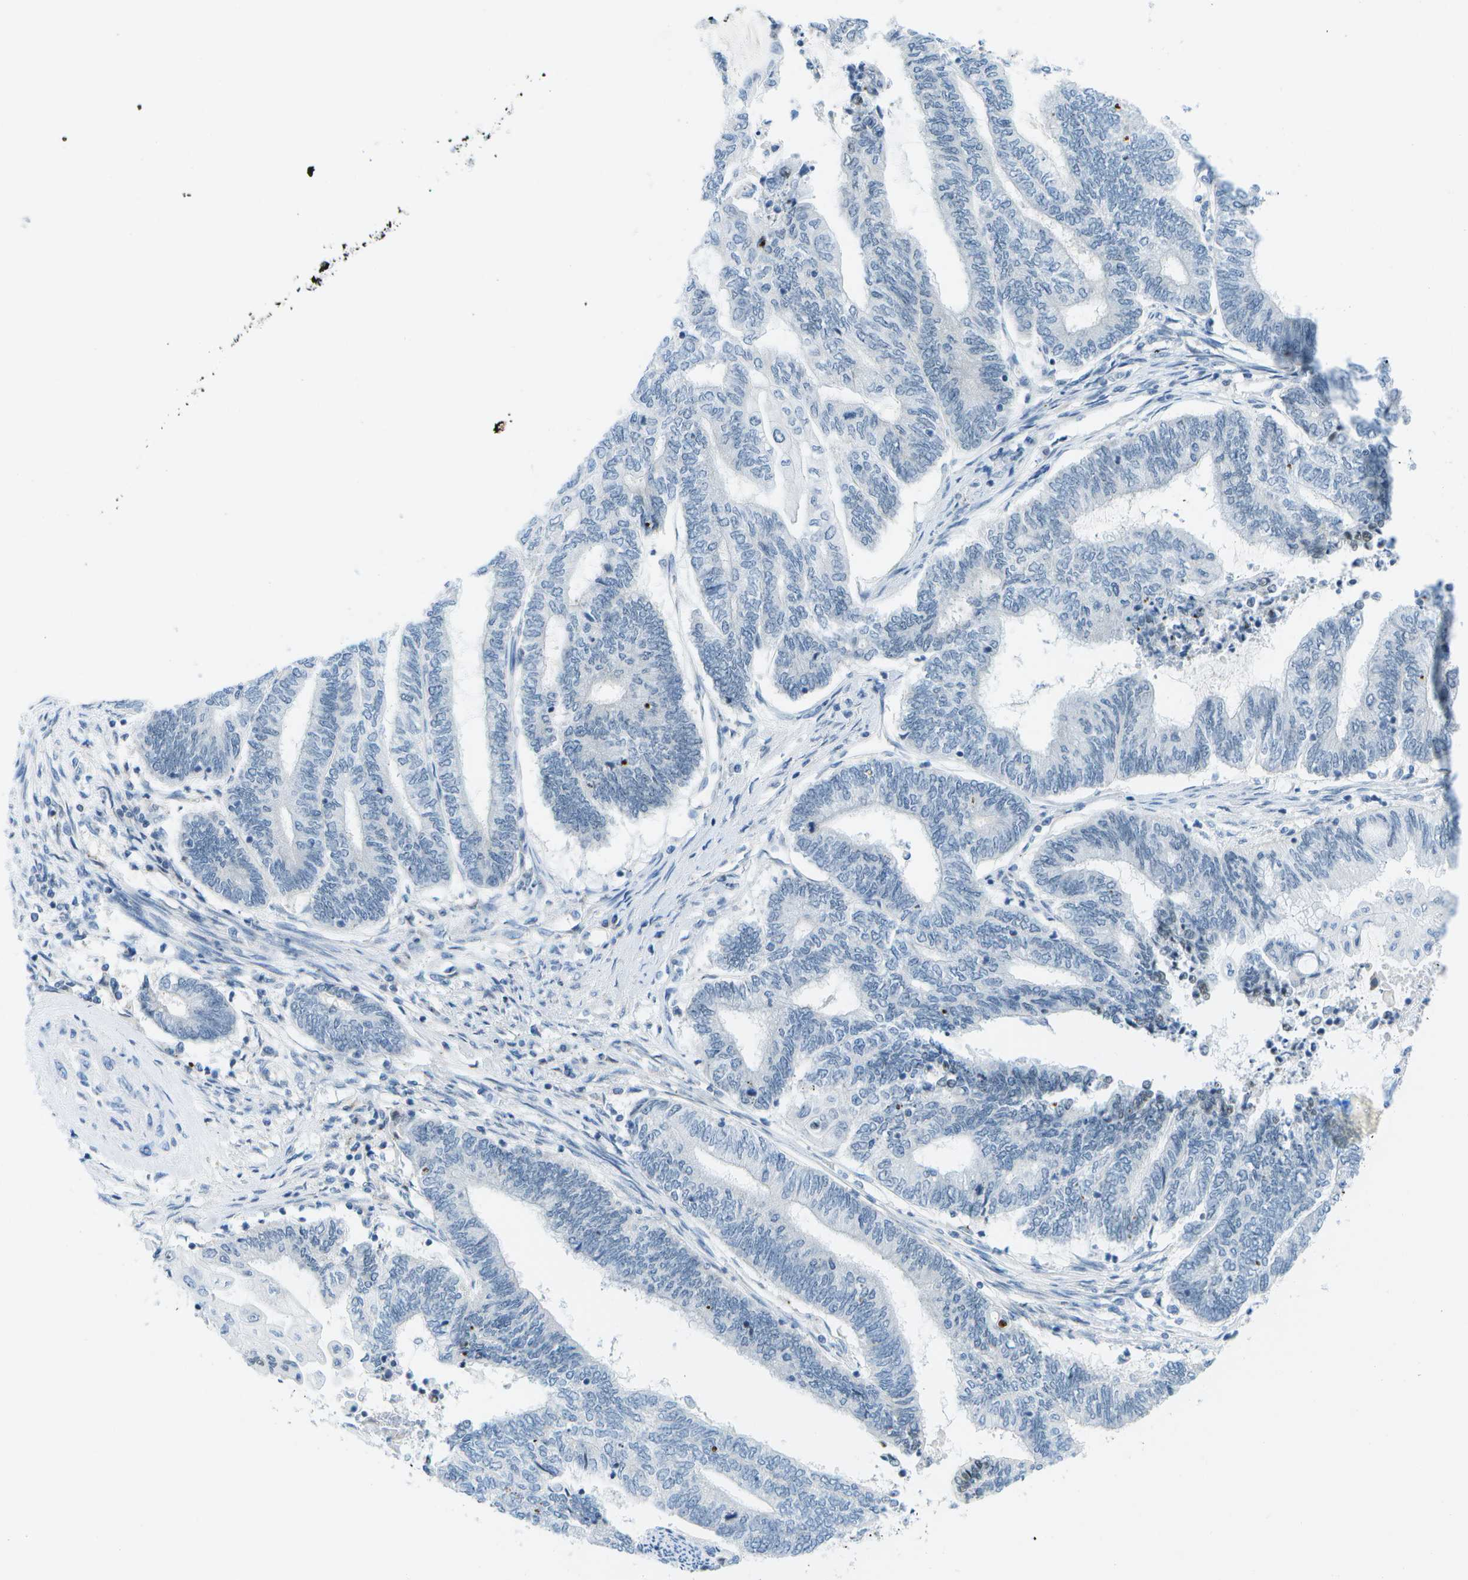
{"staining": {"intensity": "negative", "quantity": "none", "location": "none"}, "tissue": "endometrial cancer", "cell_type": "Tumor cells", "image_type": "cancer", "snomed": [{"axis": "morphology", "description": "Adenocarcinoma, NOS"}, {"axis": "topography", "description": "Uterus"}, {"axis": "topography", "description": "Endometrium"}], "caption": "DAB immunohistochemical staining of human adenocarcinoma (endometrial) shows no significant positivity in tumor cells.", "gene": "PITHD1", "patient": {"sex": "female", "age": 70}}